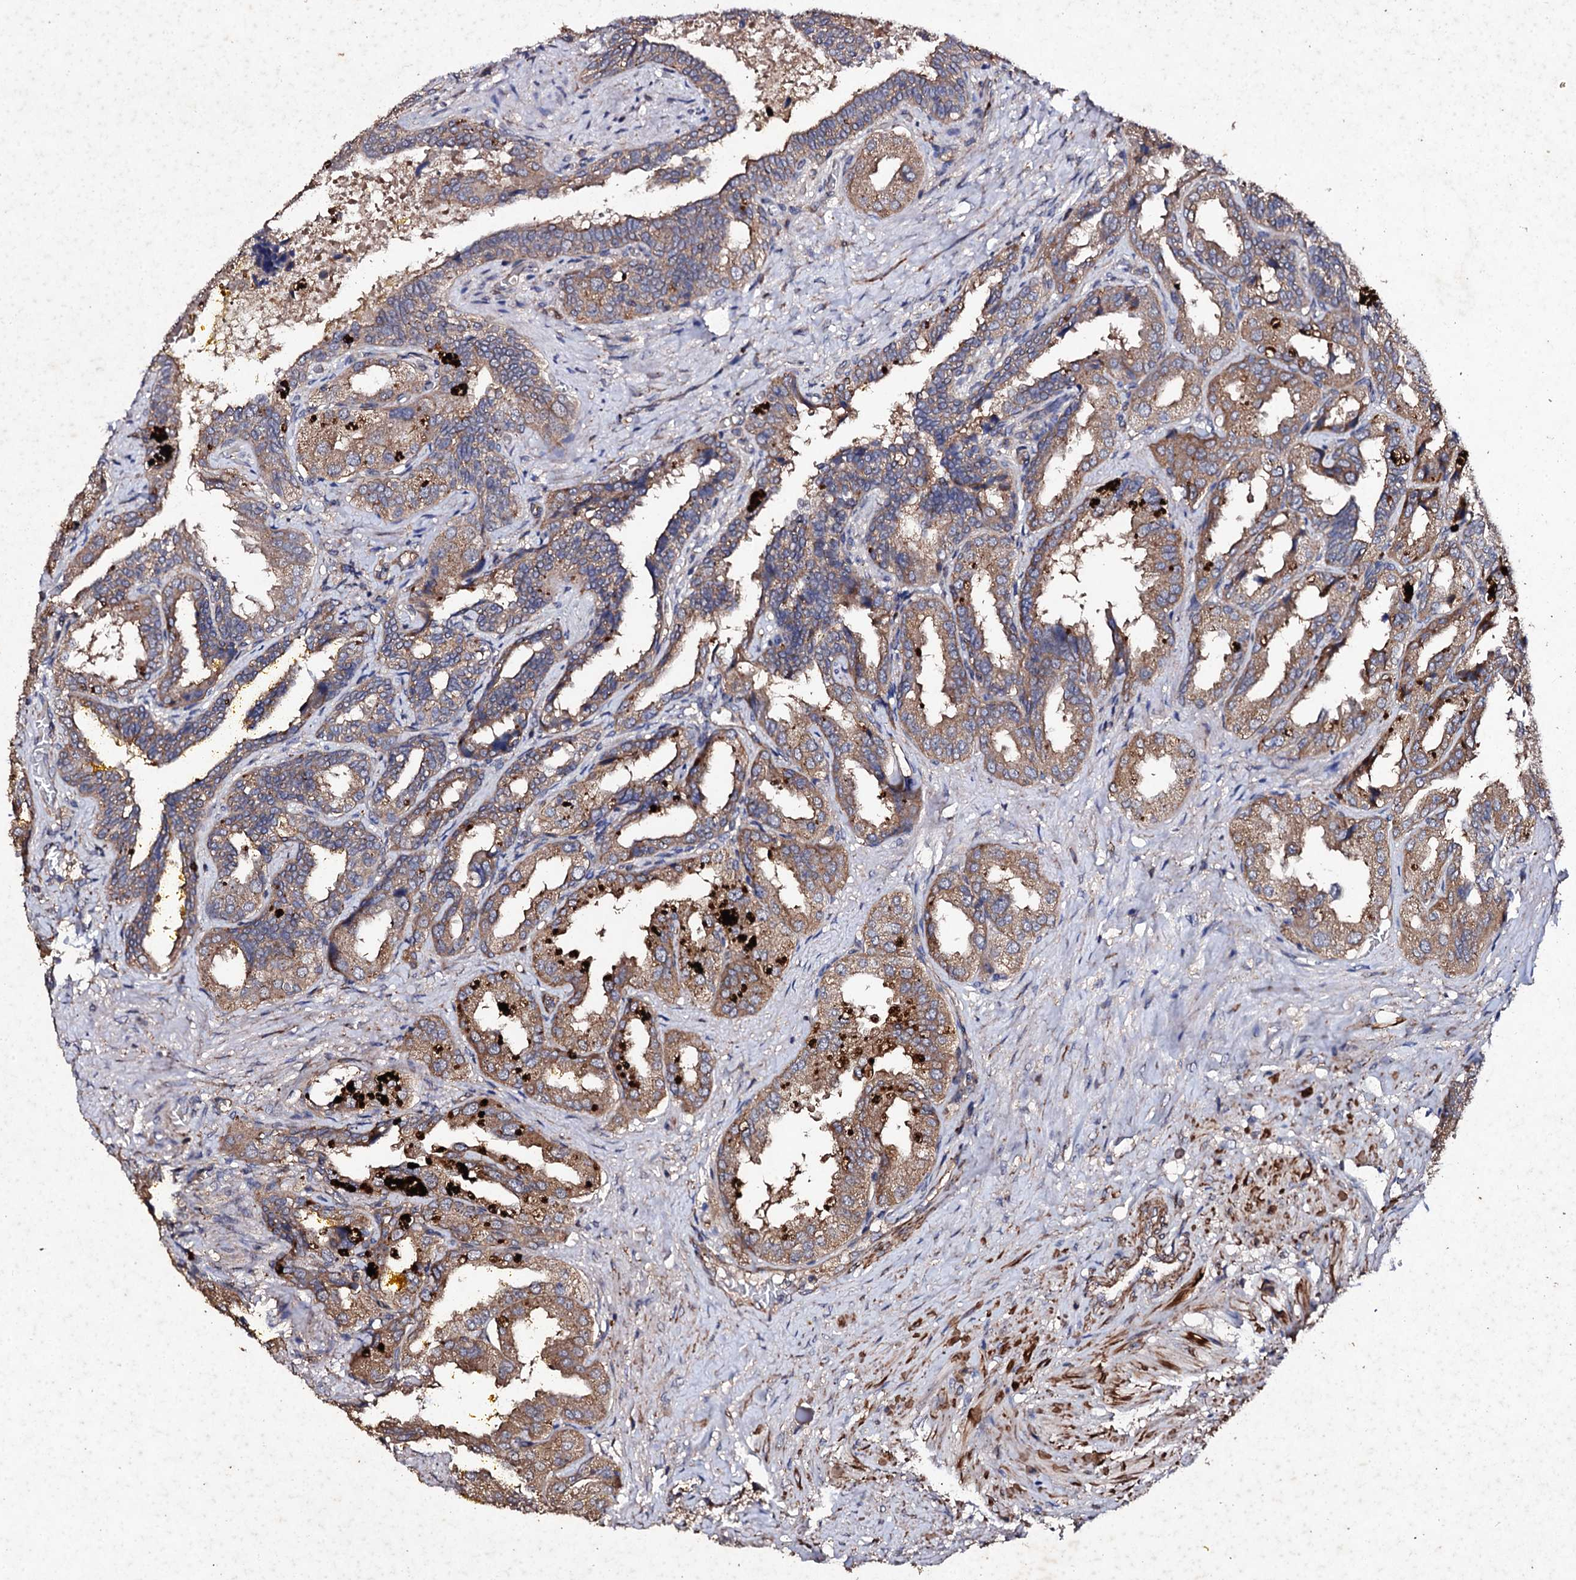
{"staining": {"intensity": "moderate", "quantity": ">75%", "location": "cytoplasmic/membranous"}, "tissue": "seminal vesicle", "cell_type": "Glandular cells", "image_type": "normal", "snomed": [{"axis": "morphology", "description": "Normal tissue, NOS"}, {"axis": "topography", "description": "Seminal veicle"}], "caption": "Glandular cells demonstrate medium levels of moderate cytoplasmic/membranous staining in approximately >75% of cells in unremarkable seminal vesicle. Immunohistochemistry (ihc) stains the protein of interest in brown and the nuclei are stained blue.", "gene": "MOCOS", "patient": {"sex": "male", "age": 63}}